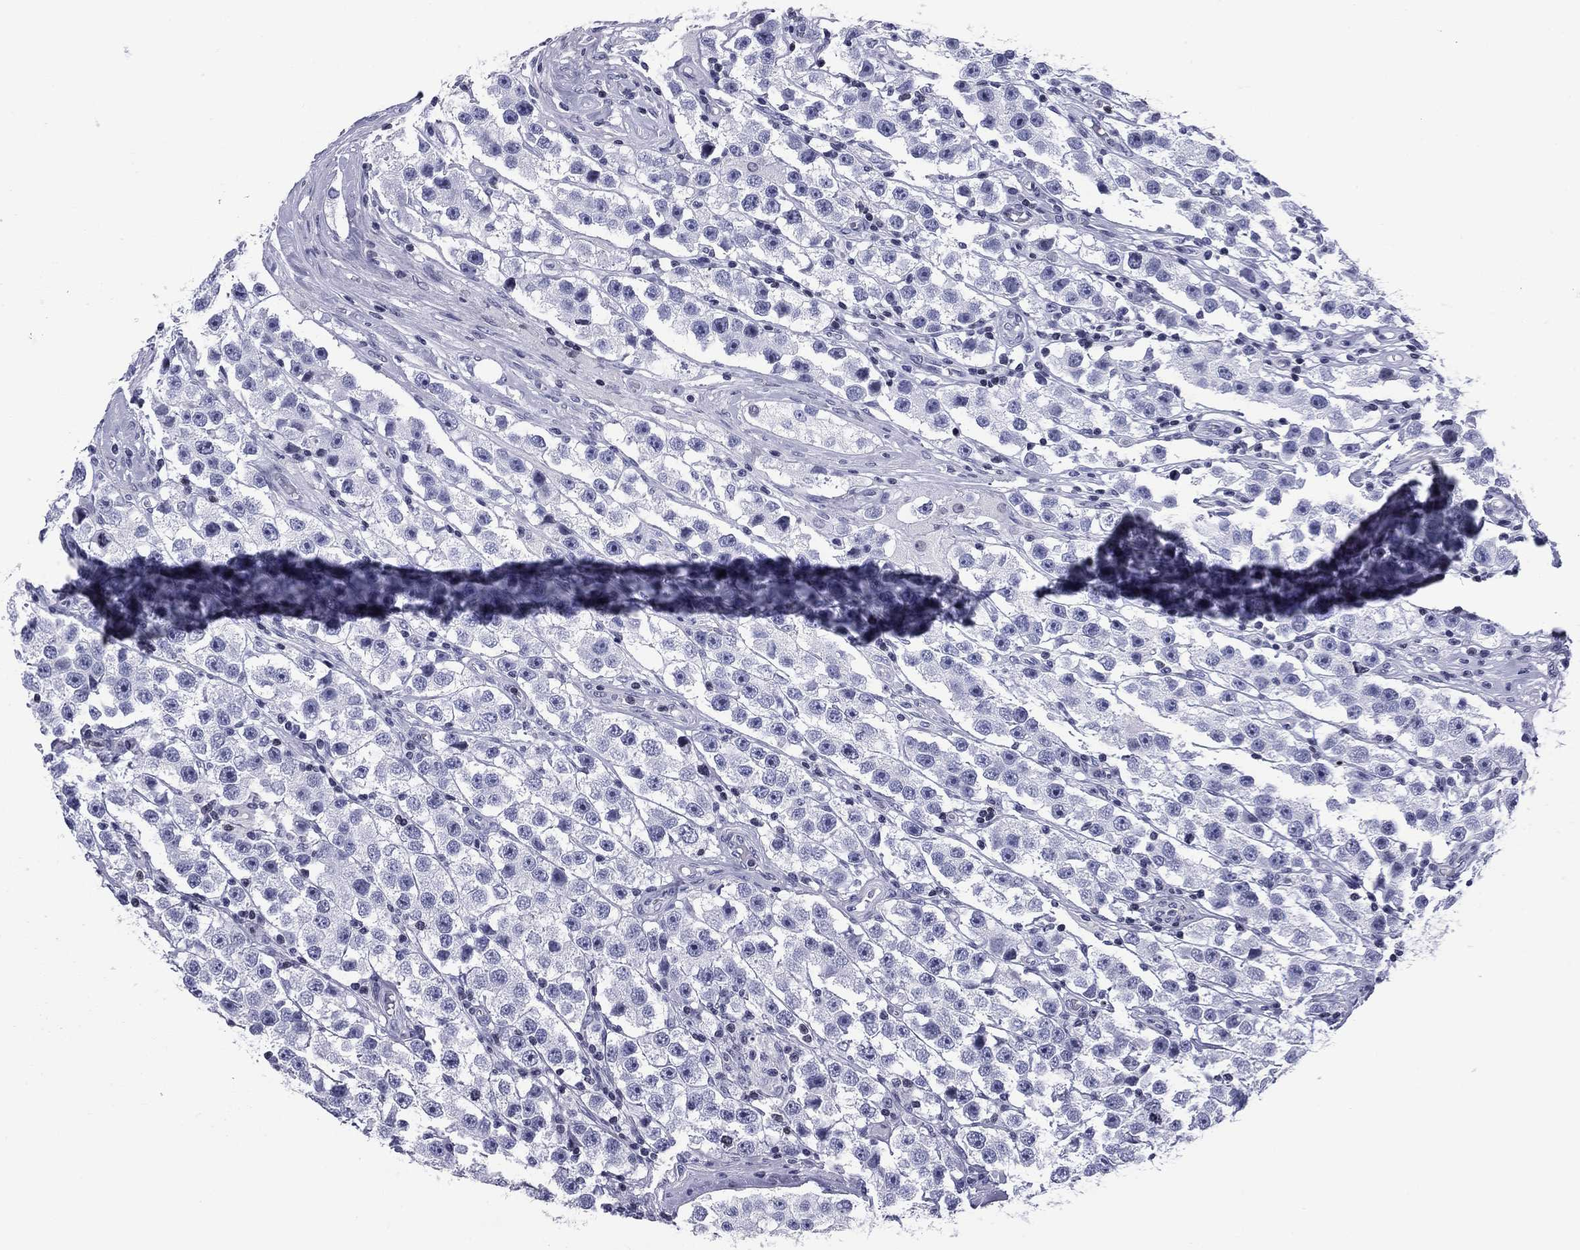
{"staining": {"intensity": "negative", "quantity": "none", "location": "none"}, "tissue": "testis cancer", "cell_type": "Tumor cells", "image_type": "cancer", "snomed": [{"axis": "morphology", "description": "Seminoma, NOS"}, {"axis": "topography", "description": "Testis"}], "caption": "An image of human seminoma (testis) is negative for staining in tumor cells.", "gene": "CCDC144A", "patient": {"sex": "male", "age": 45}}